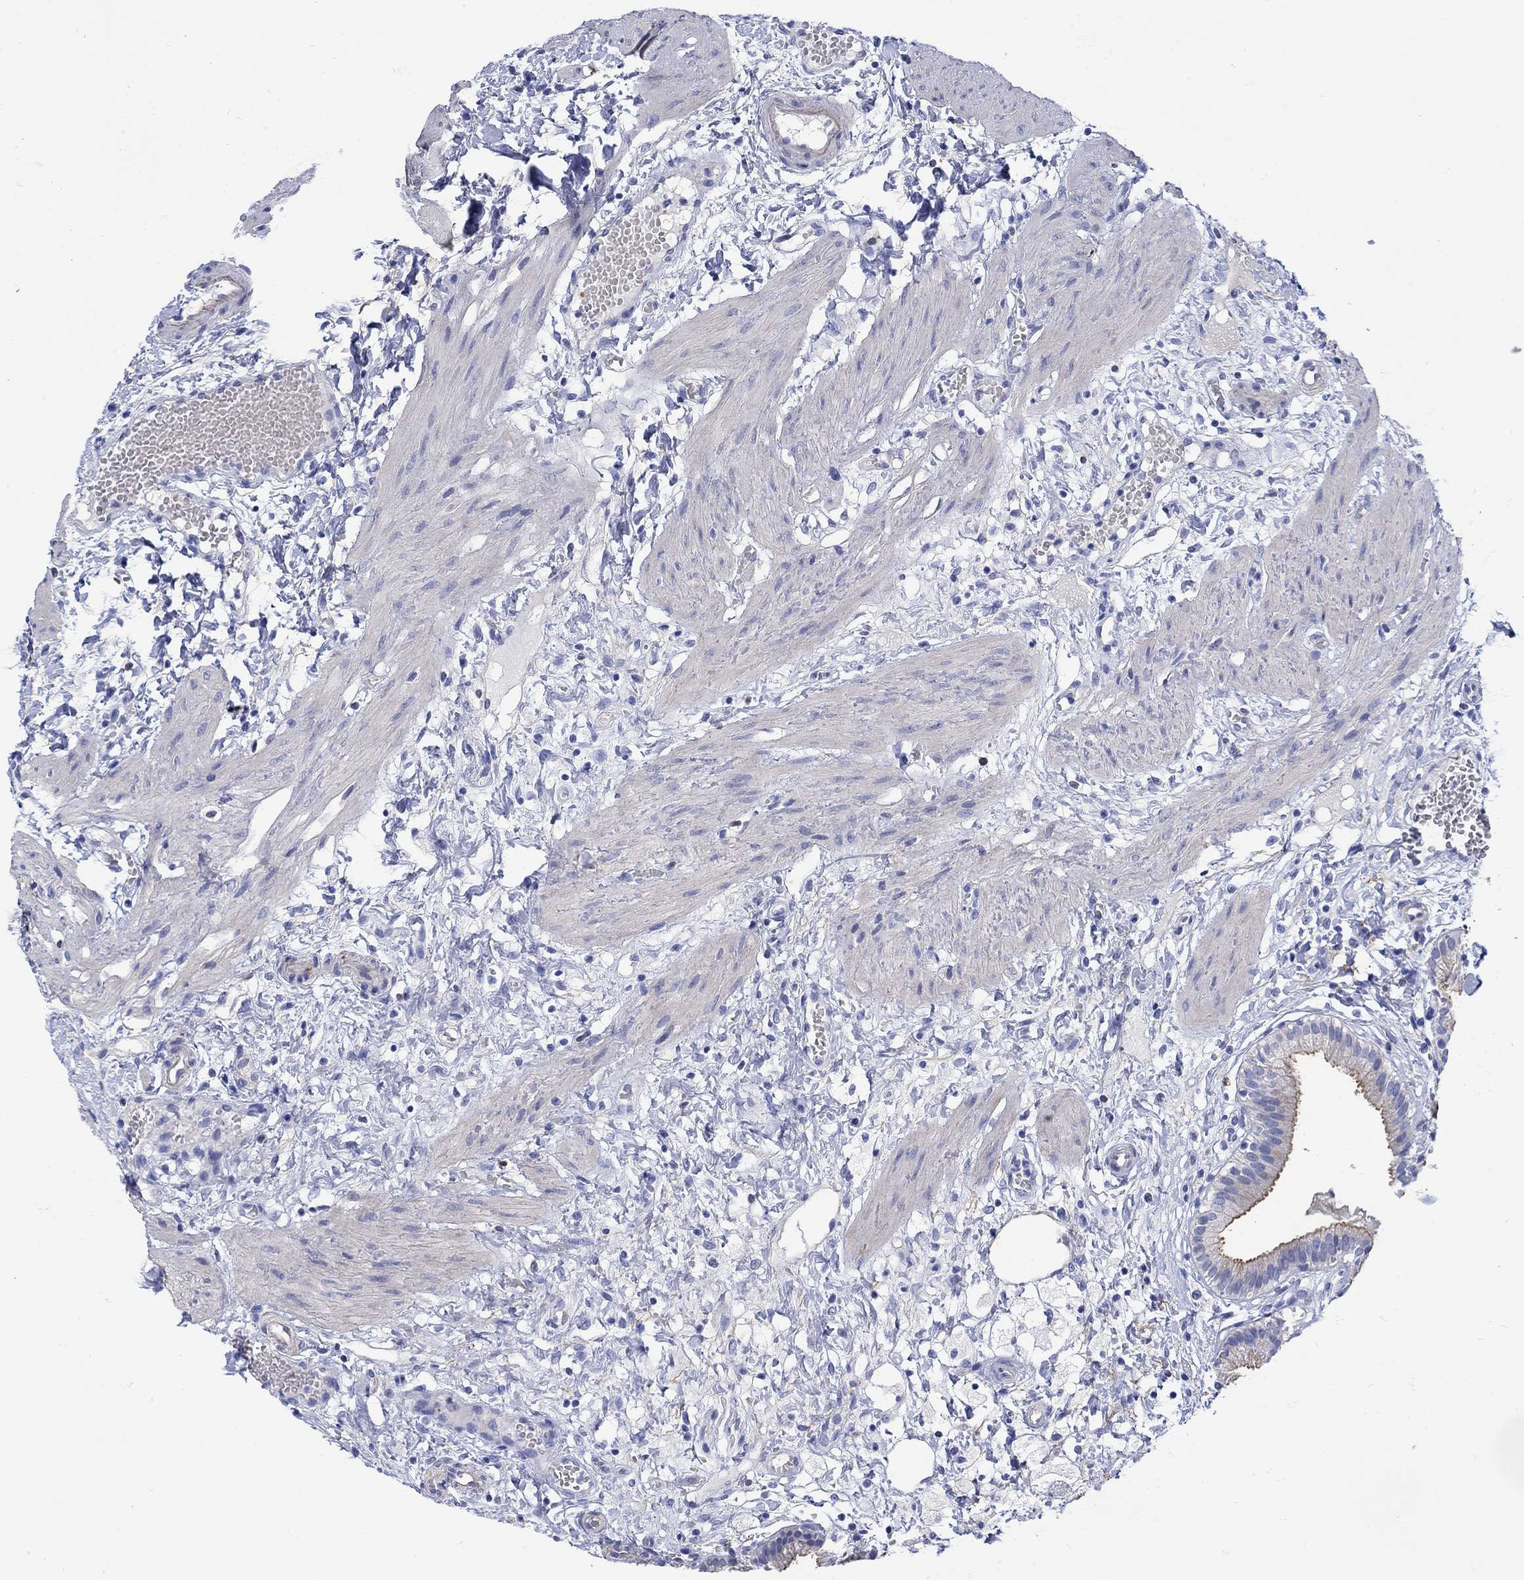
{"staining": {"intensity": "strong", "quantity": "<25%", "location": "cytoplasmic/membranous"}, "tissue": "gallbladder", "cell_type": "Glandular cells", "image_type": "normal", "snomed": [{"axis": "morphology", "description": "Normal tissue, NOS"}, {"axis": "topography", "description": "Gallbladder"}], "caption": "An image of gallbladder stained for a protein shows strong cytoplasmic/membranous brown staining in glandular cells.", "gene": "ANKMY1", "patient": {"sex": "female", "age": 24}}